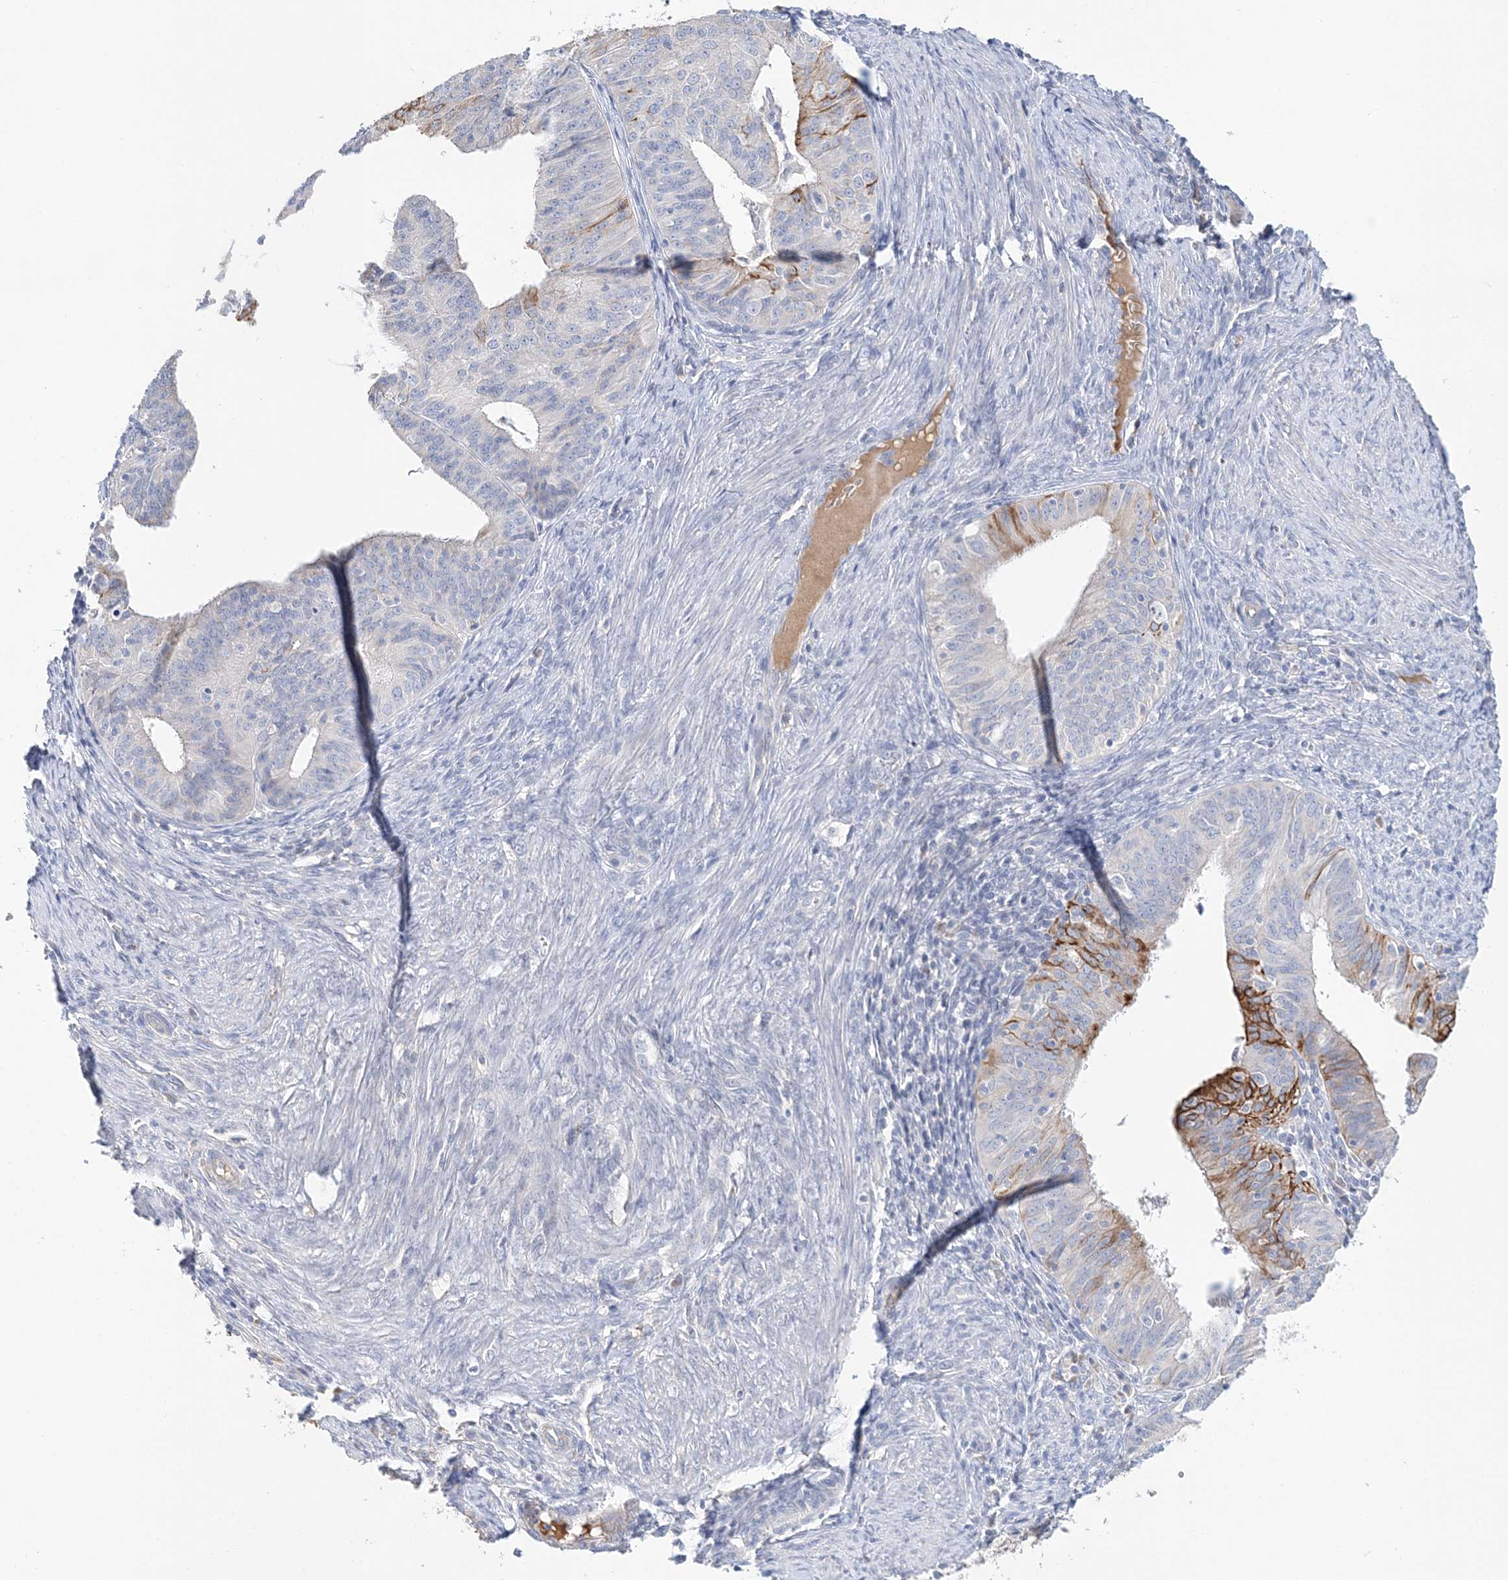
{"staining": {"intensity": "strong", "quantity": "<25%", "location": "cytoplasmic/membranous"}, "tissue": "endometrial cancer", "cell_type": "Tumor cells", "image_type": "cancer", "snomed": [{"axis": "morphology", "description": "Adenocarcinoma, NOS"}, {"axis": "topography", "description": "Endometrium"}], "caption": "Tumor cells reveal strong cytoplasmic/membranous expression in about <25% of cells in endometrial adenocarcinoma.", "gene": "LRRIQ4", "patient": {"sex": "female", "age": 51}}